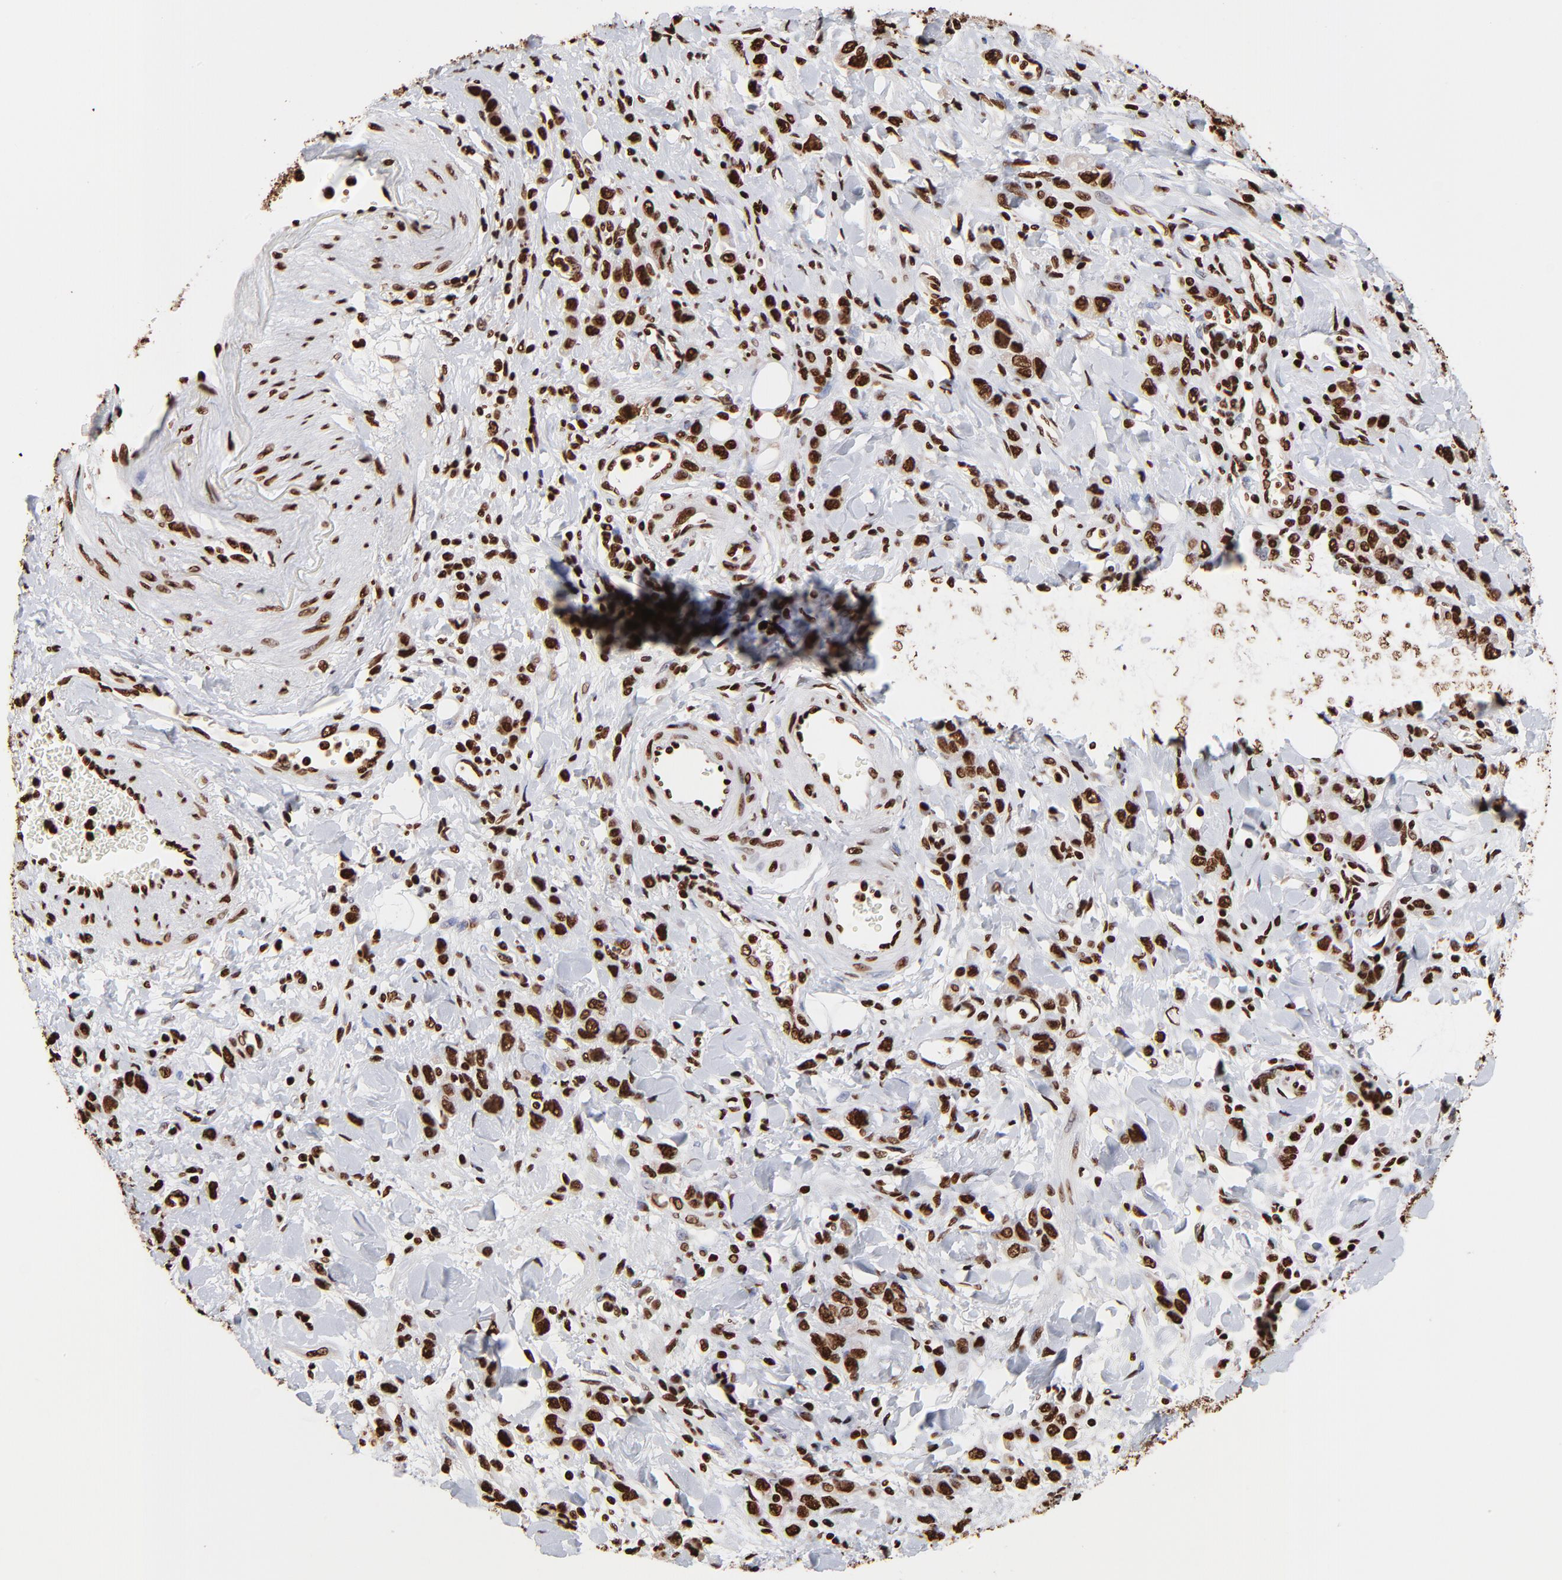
{"staining": {"intensity": "strong", "quantity": ">75%", "location": "nuclear"}, "tissue": "stomach cancer", "cell_type": "Tumor cells", "image_type": "cancer", "snomed": [{"axis": "morphology", "description": "Normal tissue, NOS"}, {"axis": "morphology", "description": "Adenocarcinoma, NOS"}, {"axis": "topography", "description": "Stomach"}], "caption": "A brown stain shows strong nuclear staining of a protein in adenocarcinoma (stomach) tumor cells.", "gene": "ZNF544", "patient": {"sex": "male", "age": 82}}